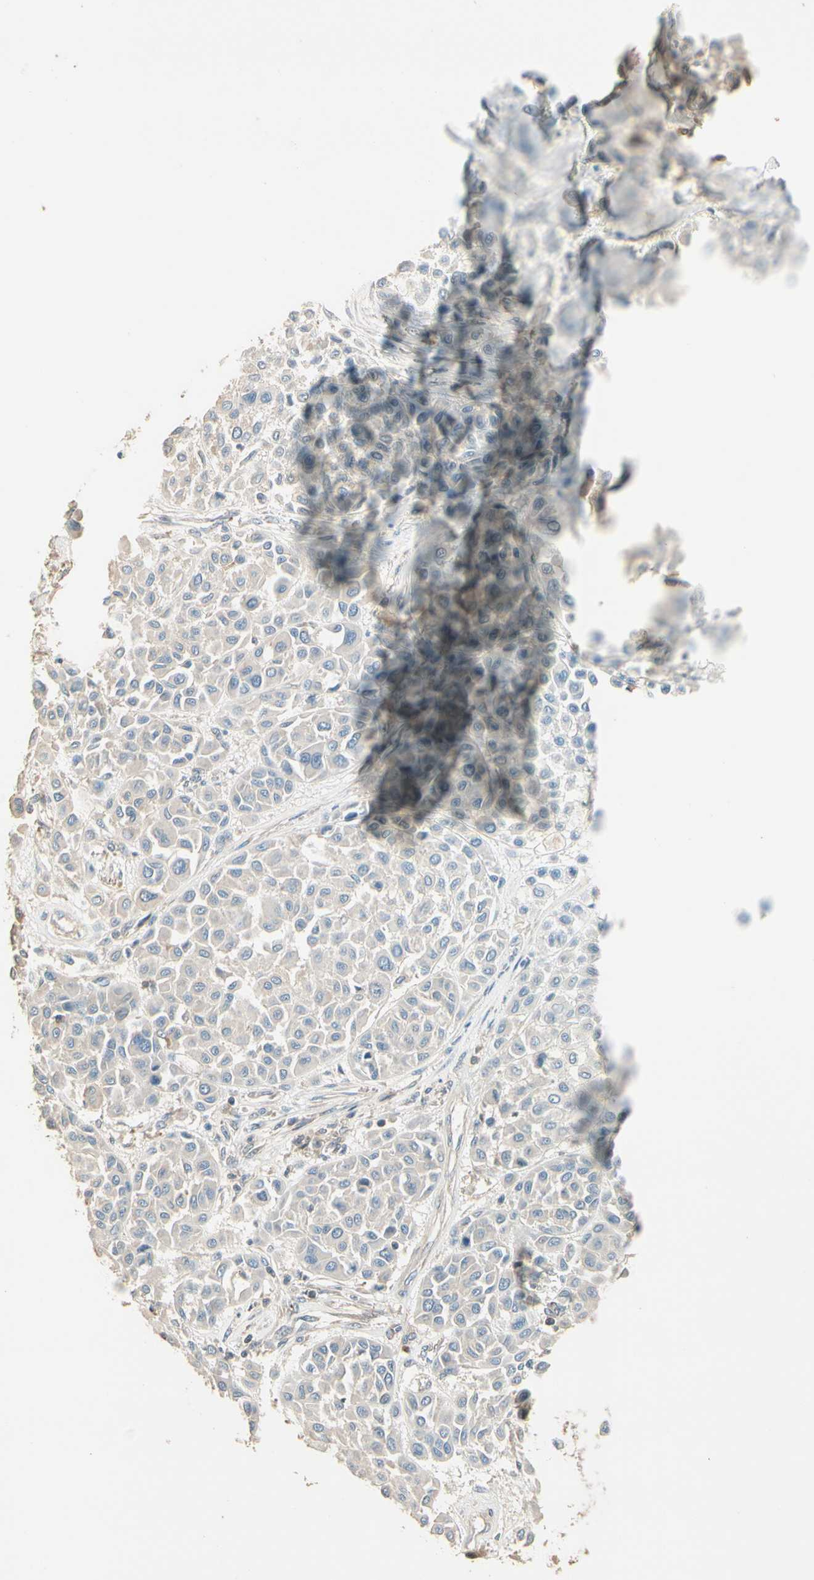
{"staining": {"intensity": "negative", "quantity": "none", "location": "none"}, "tissue": "melanoma", "cell_type": "Tumor cells", "image_type": "cancer", "snomed": [{"axis": "morphology", "description": "Malignant melanoma, Metastatic site"}, {"axis": "topography", "description": "Soft tissue"}], "caption": "Malignant melanoma (metastatic site) was stained to show a protein in brown. There is no significant positivity in tumor cells.", "gene": "PLXNA1", "patient": {"sex": "male", "age": 41}}